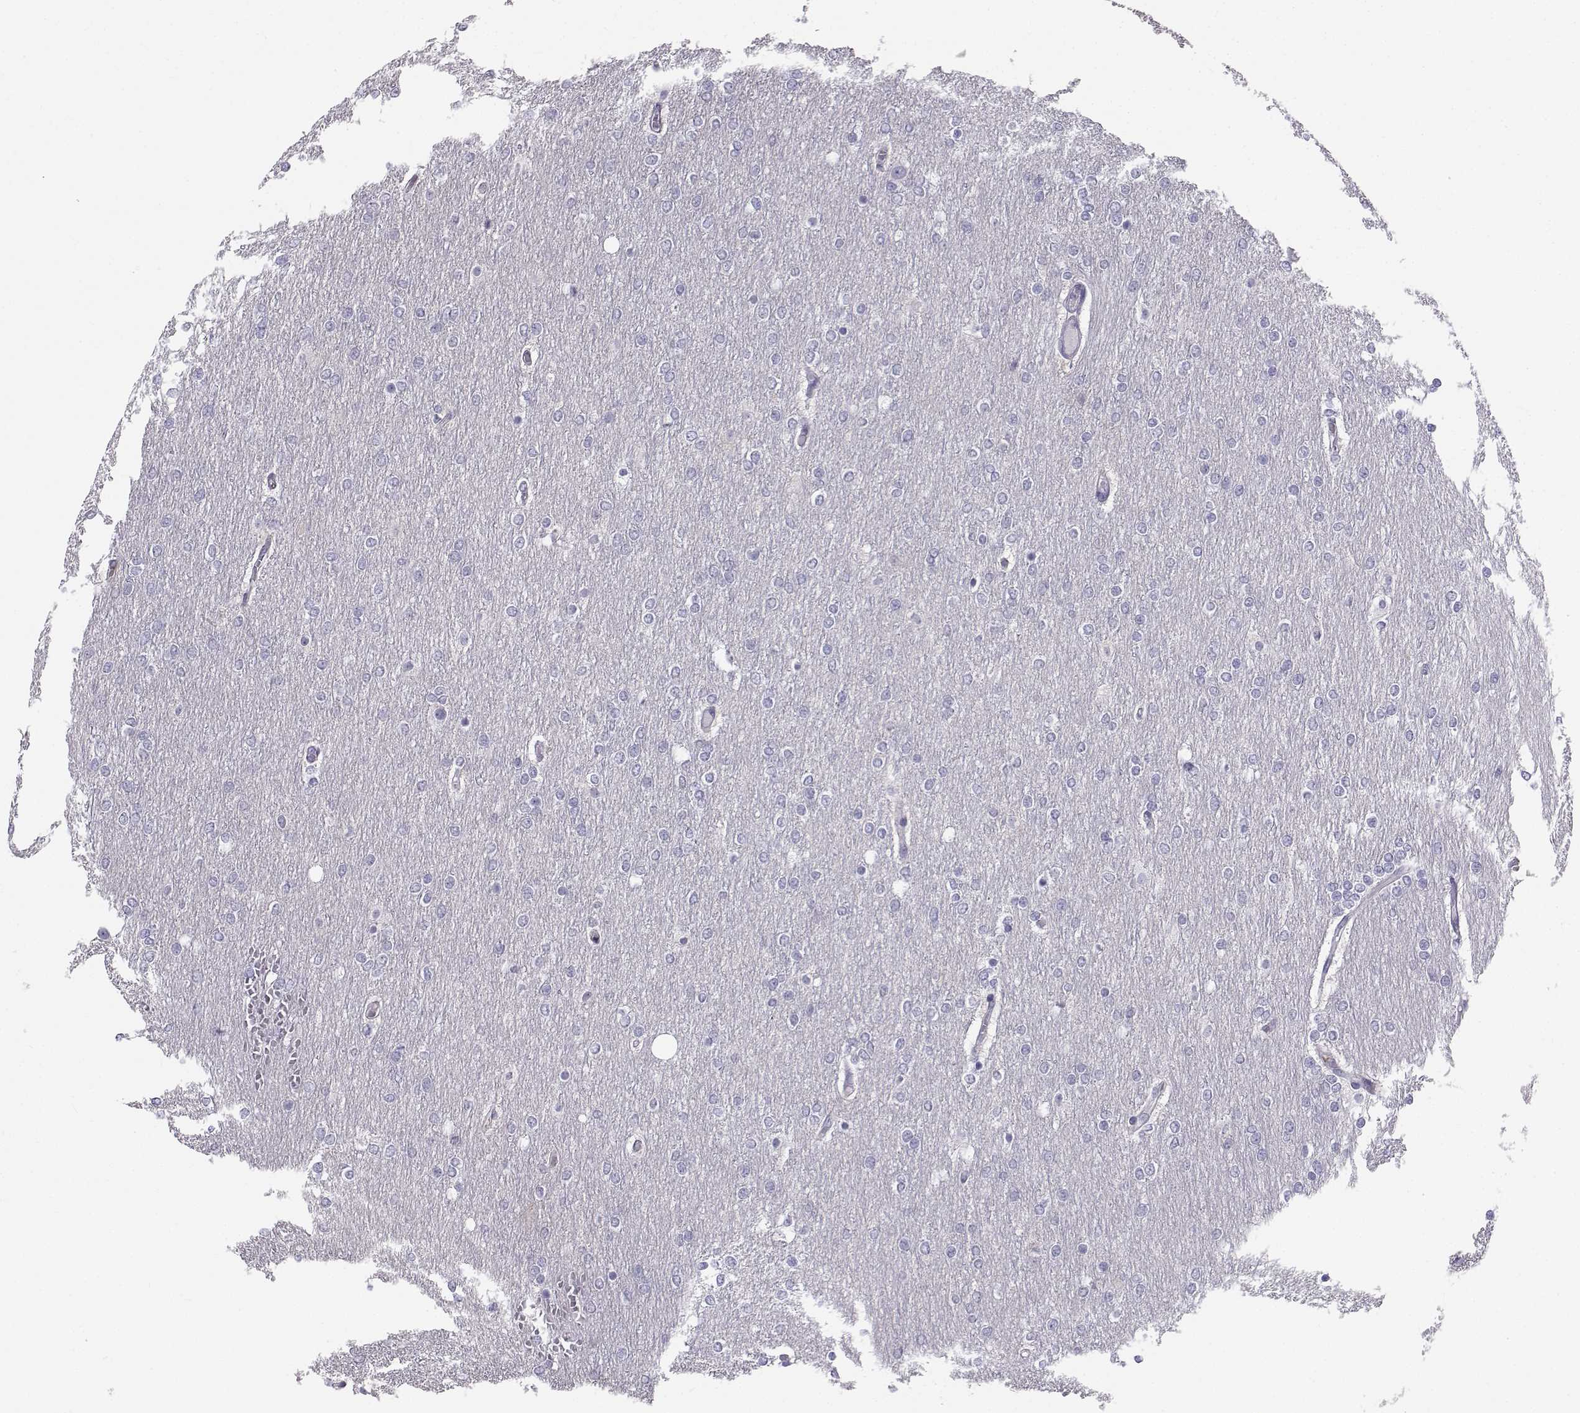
{"staining": {"intensity": "negative", "quantity": "none", "location": "none"}, "tissue": "glioma", "cell_type": "Tumor cells", "image_type": "cancer", "snomed": [{"axis": "morphology", "description": "Glioma, malignant, High grade"}, {"axis": "topography", "description": "Brain"}], "caption": "High power microscopy image of an IHC histopathology image of glioma, revealing no significant positivity in tumor cells.", "gene": "MROH7", "patient": {"sex": "female", "age": 61}}